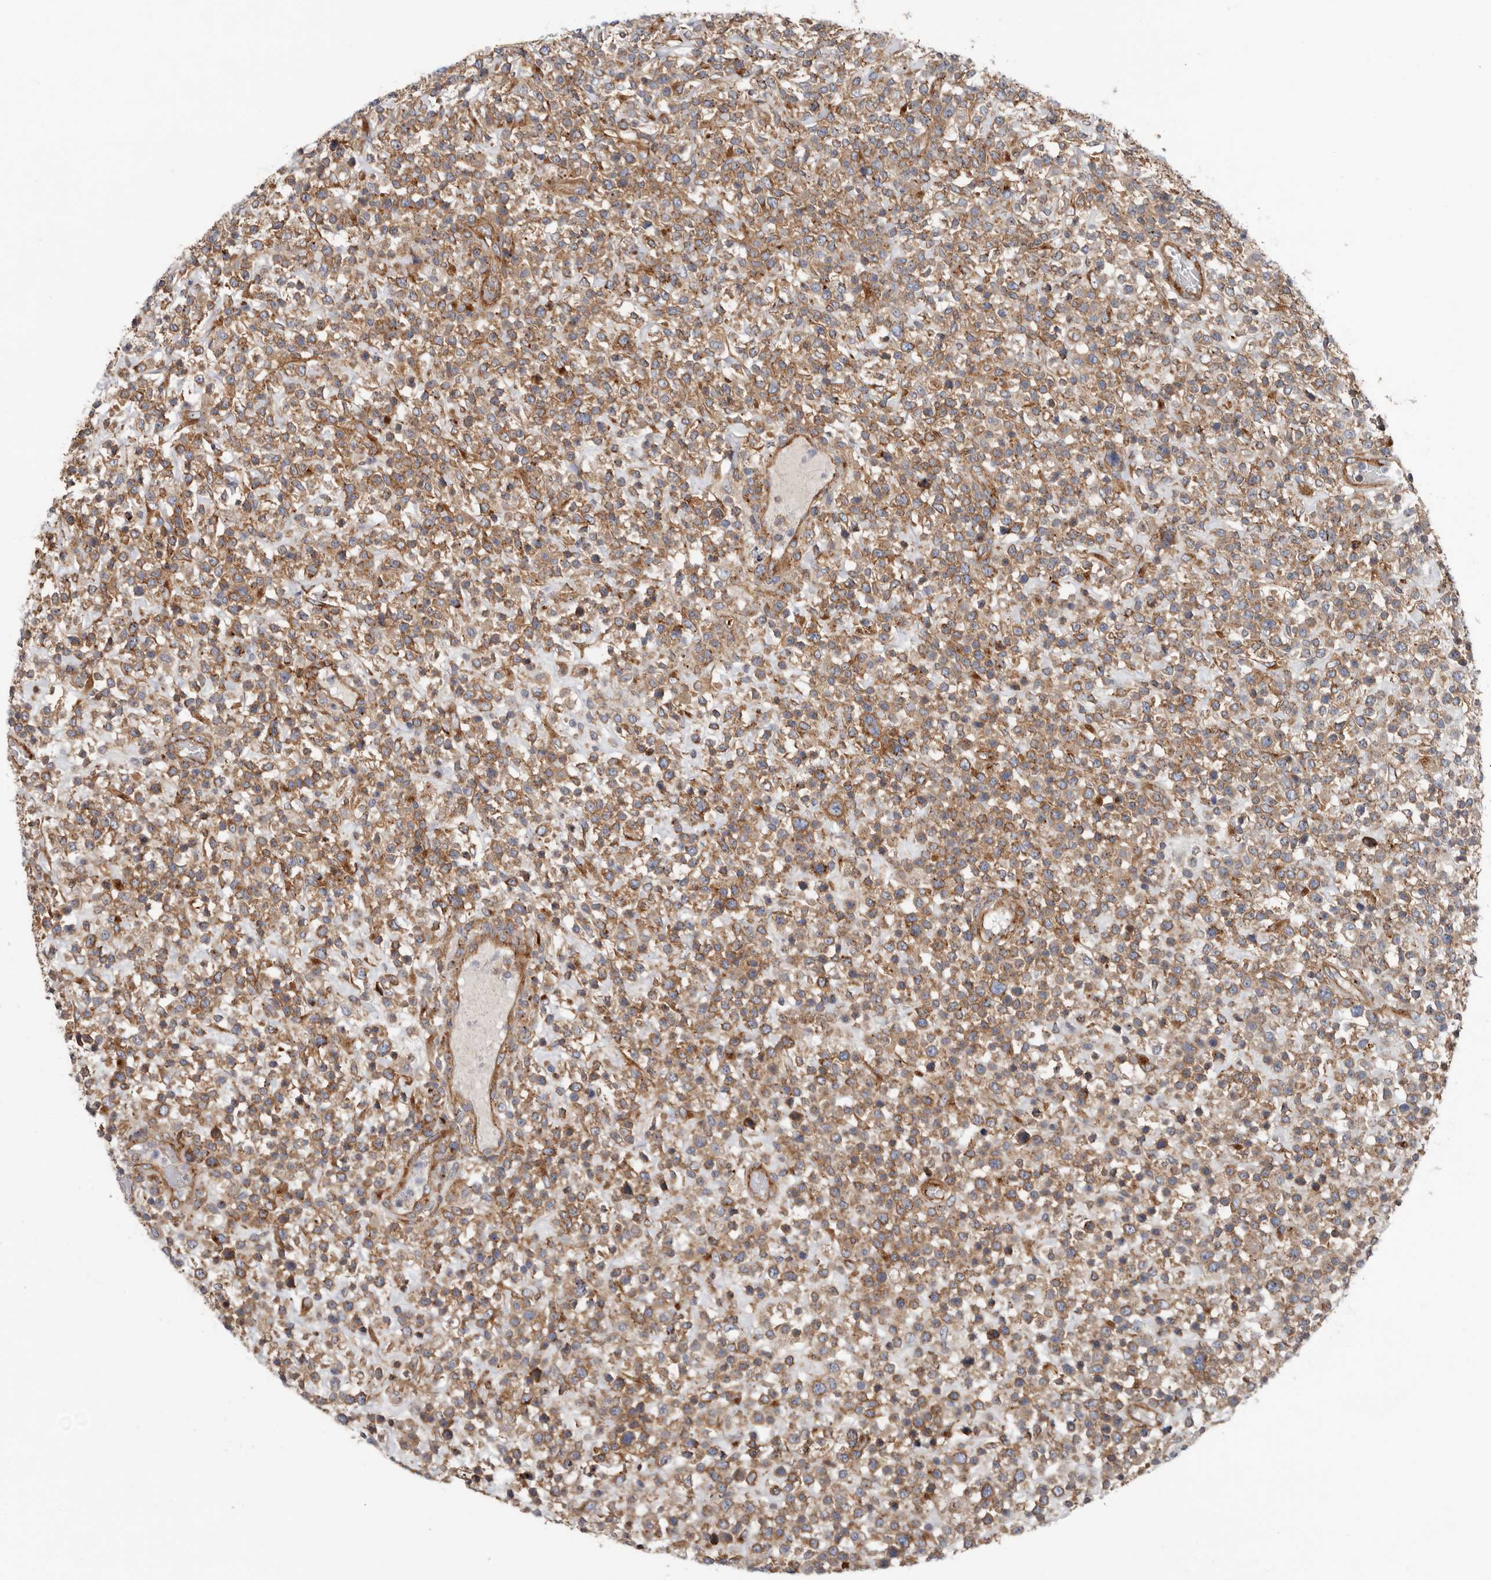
{"staining": {"intensity": "moderate", "quantity": ">75%", "location": "cytoplasmic/membranous"}, "tissue": "lymphoma", "cell_type": "Tumor cells", "image_type": "cancer", "snomed": [{"axis": "morphology", "description": "Malignant lymphoma, non-Hodgkin's type, High grade"}, {"axis": "topography", "description": "Colon"}], "caption": "The image exhibits staining of lymphoma, revealing moderate cytoplasmic/membranous protein expression (brown color) within tumor cells. The staining was performed using DAB to visualize the protein expression in brown, while the nuclei were stained in blue with hematoxylin (Magnification: 20x).", "gene": "LUZP1", "patient": {"sex": "female", "age": 53}}